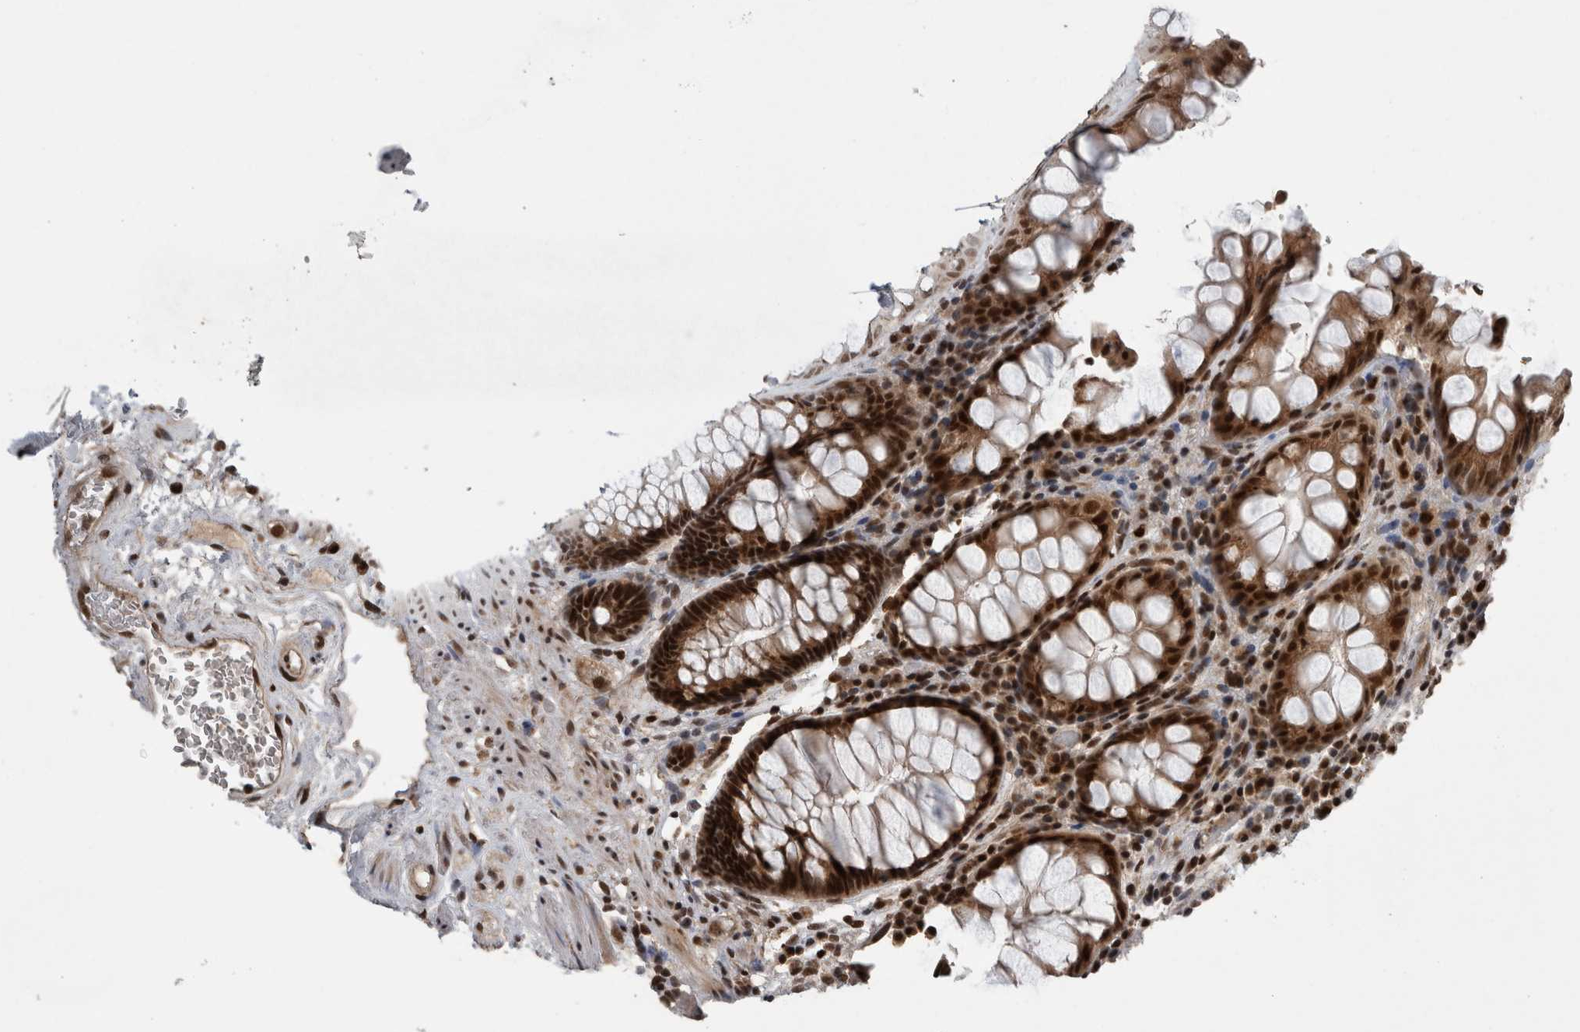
{"staining": {"intensity": "strong", "quantity": ">75%", "location": "nuclear"}, "tissue": "rectum", "cell_type": "Glandular cells", "image_type": "normal", "snomed": [{"axis": "morphology", "description": "Normal tissue, NOS"}, {"axis": "topography", "description": "Rectum"}], "caption": "Strong nuclear positivity for a protein is identified in about >75% of glandular cells of benign rectum using immunohistochemistry.", "gene": "CPSF2", "patient": {"sex": "male", "age": 64}}